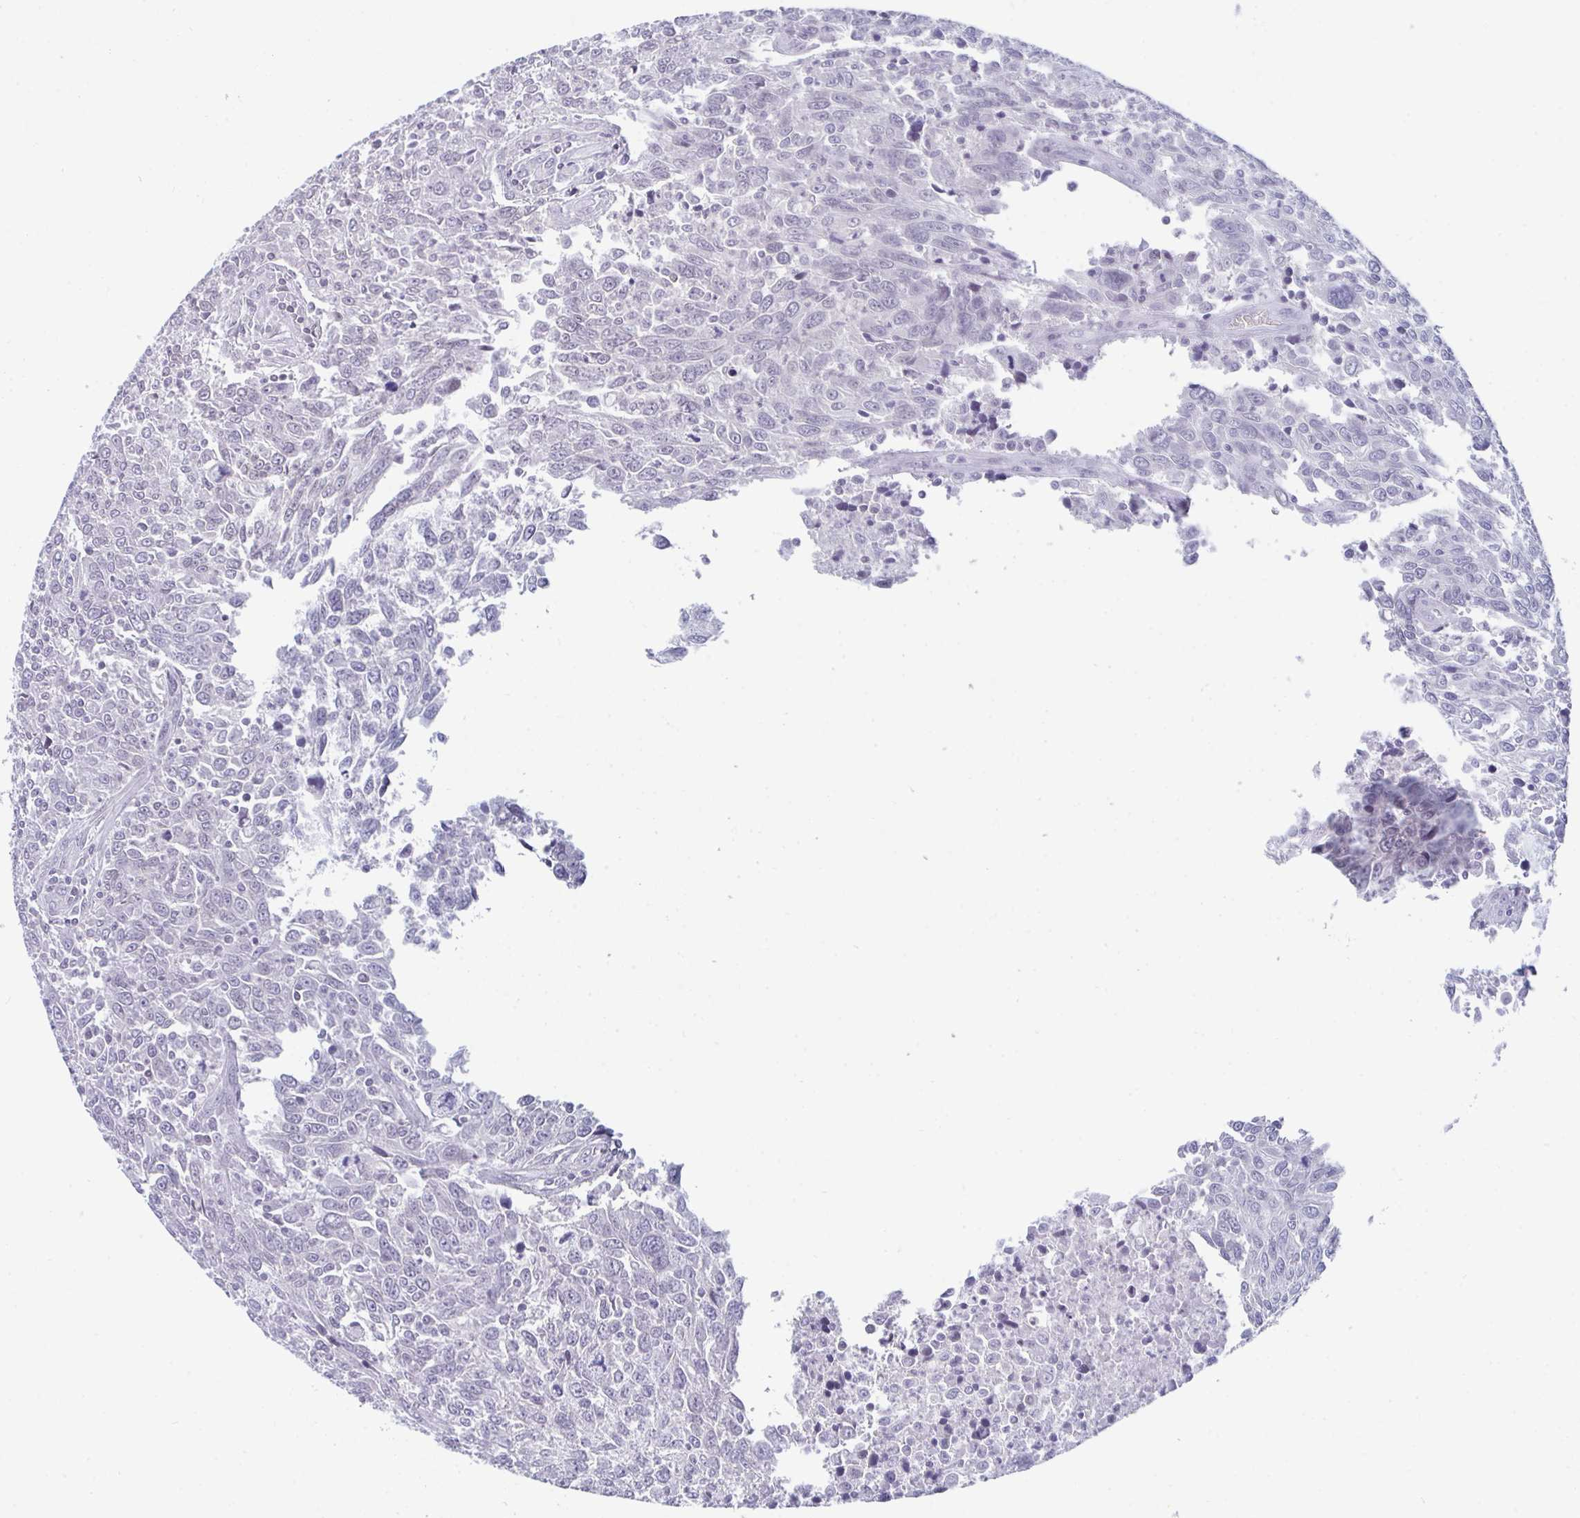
{"staining": {"intensity": "negative", "quantity": "none", "location": "none"}, "tissue": "breast cancer", "cell_type": "Tumor cells", "image_type": "cancer", "snomed": [{"axis": "morphology", "description": "Duct carcinoma"}, {"axis": "topography", "description": "Breast"}], "caption": "High power microscopy image of an IHC image of breast infiltrating ductal carcinoma, revealing no significant expression in tumor cells. (Stains: DAB IHC with hematoxylin counter stain, Microscopy: brightfield microscopy at high magnification).", "gene": "BMAL2", "patient": {"sex": "female", "age": 50}}